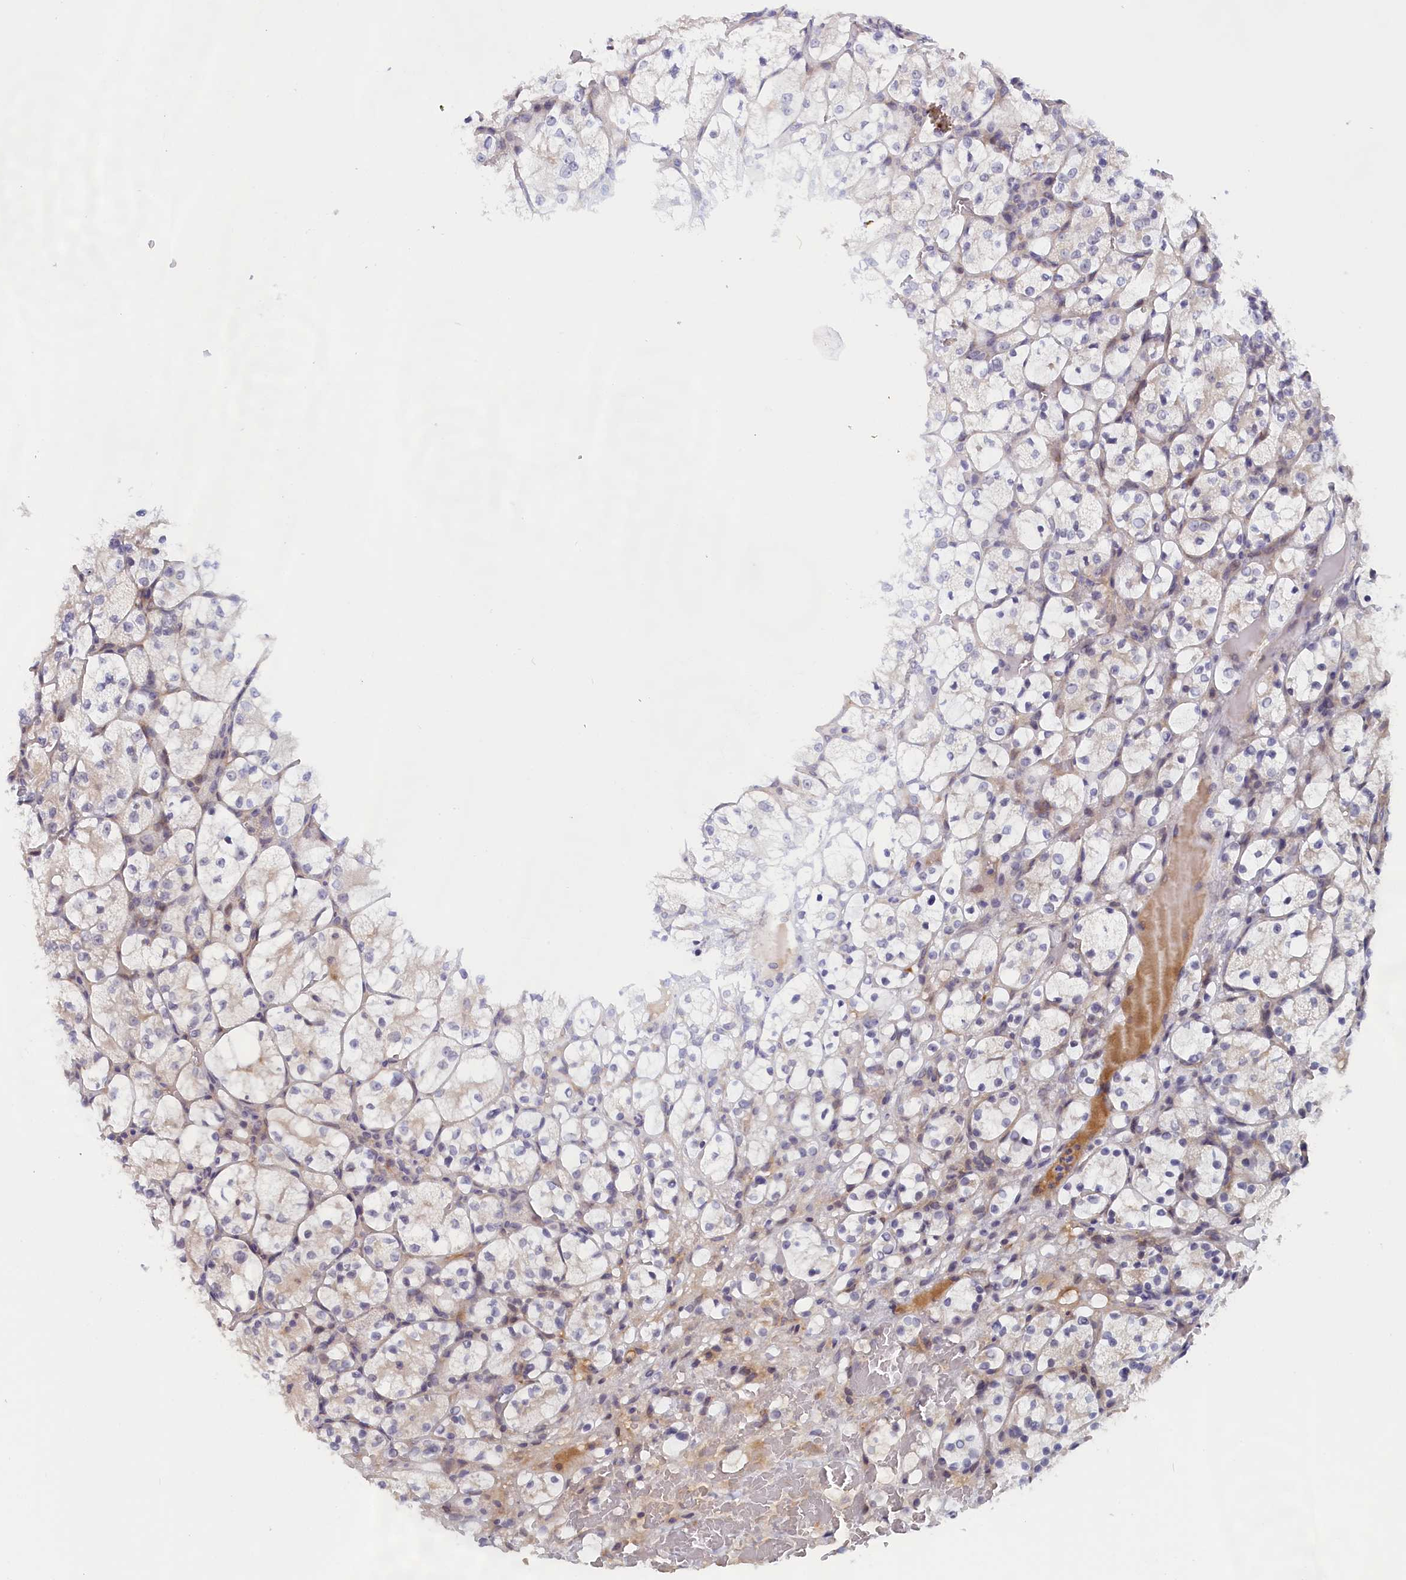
{"staining": {"intensity": "negative", "quantity": "none", "location": "none"}, "tissue": "renal cancer", "cell_type": "Tumor cells", "image_type": "cancer", "snomed": [{"axis": "morphology", "description": "Adenocarcinoma, NOS"}, {"axis": "topography", "description": "Kidney"}], "caption": "Immunohistochemistry of human adenocarcinoma (renal) shows no staining in tumor cells.", "gene": "IGFALS", "patient": {"sex": "female", "age": 69}}